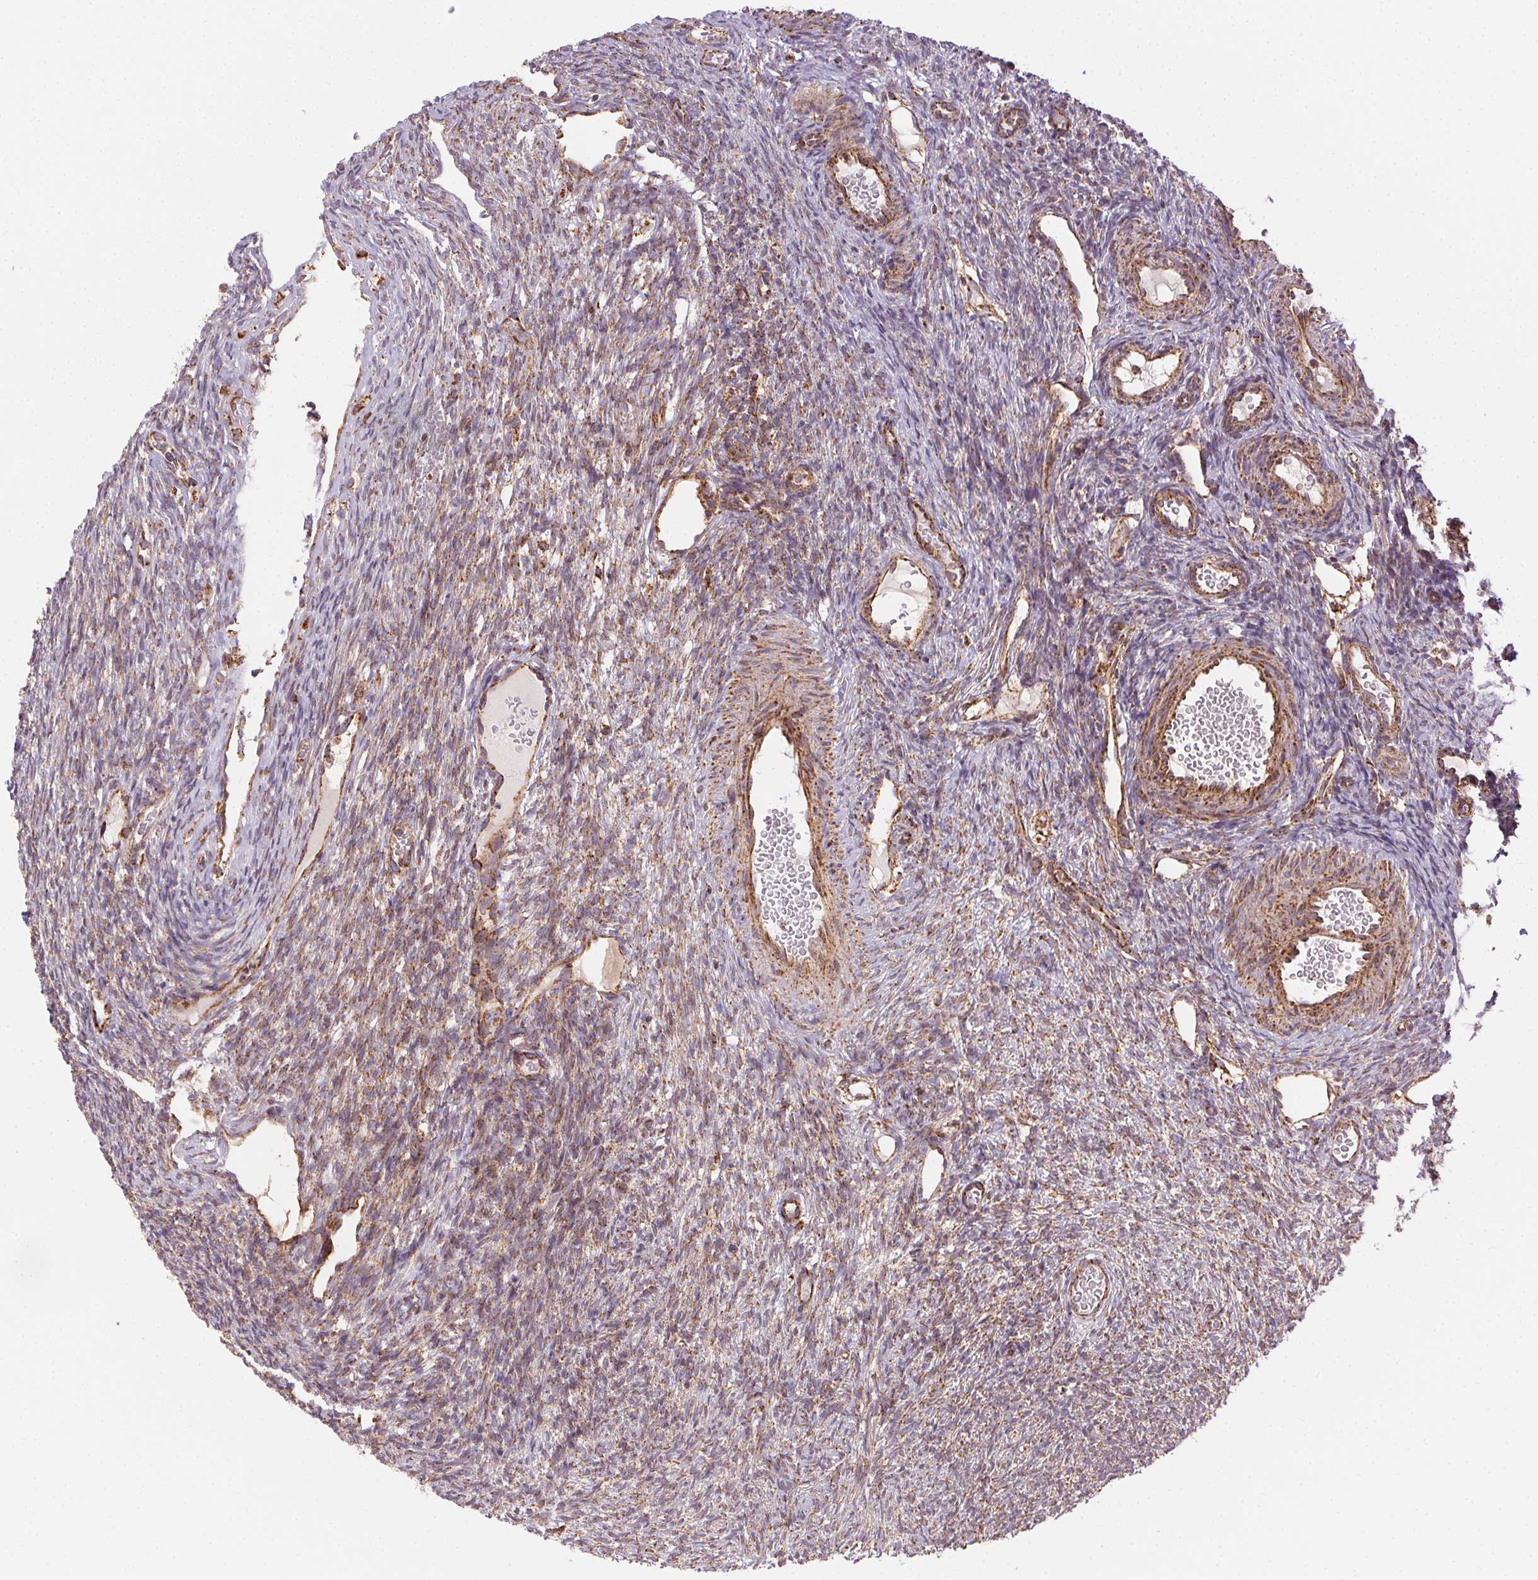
{"staining": {"intensity": "strong", "quantity": ">75%", "location": "cytoplasmic/membranous"}, "tissue": "ovary", "cell_type": "Follicle cells", "image_type": "normal", "snomed": [{"axis": "morphology", "description": "Normal tissue, NOS"}, {"axis": "topography", "description": "Ovary"}], "caption": "Strong cytoplasmic/membranous expression is identified in about >75% of follicle cells in benign ovary. (Stains: DAB (3,3'-diaminobenzidine) in brown, nuclei in blue, Microscopy: brightfield microscopy at high magnification).", "gene": "CLPB", "patient": {"sex": "female", "age": 34}}